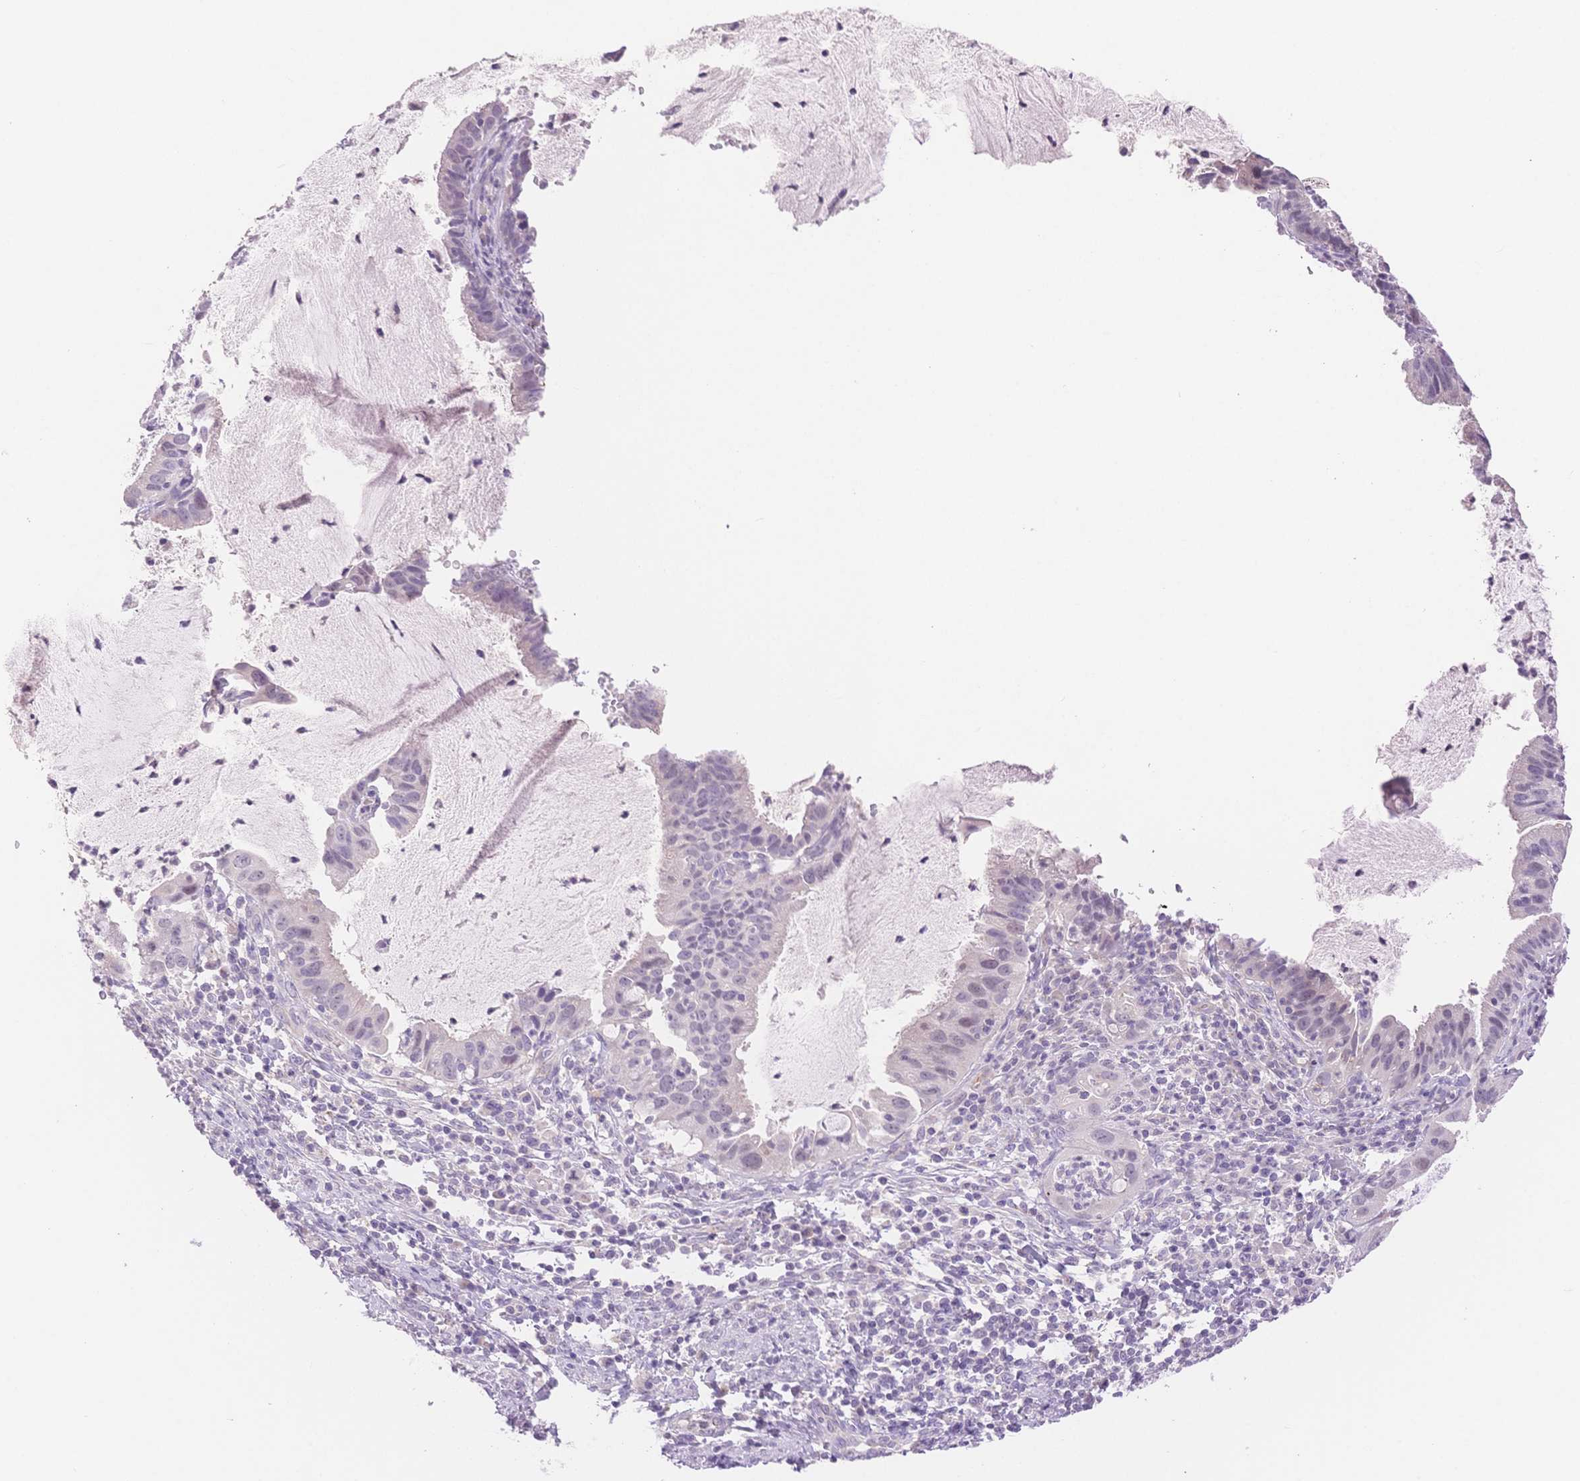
{"staining": {"intensity": "negative", "quantity": "none", "location": "none"}, "tissue": "cervical cancer", "cell_type": "Tumor cells", "image_type": "cancer", "snomed": [{"axis": "morphology", "description": "Adenocarcinoma, NOS"}, {"axis": "topography", "description": "Cervix"}], "caption": "IHC of human cervical cancer (adenocarcinoma) exhibits no staining in tumor cells. (DAB (3,3'-diaminobenzidine) immunohistochemistry (IHC) with hematoxylin counter stain).", "gene": "MYOM1", "patient": {"sex": "female", "age": 34}}